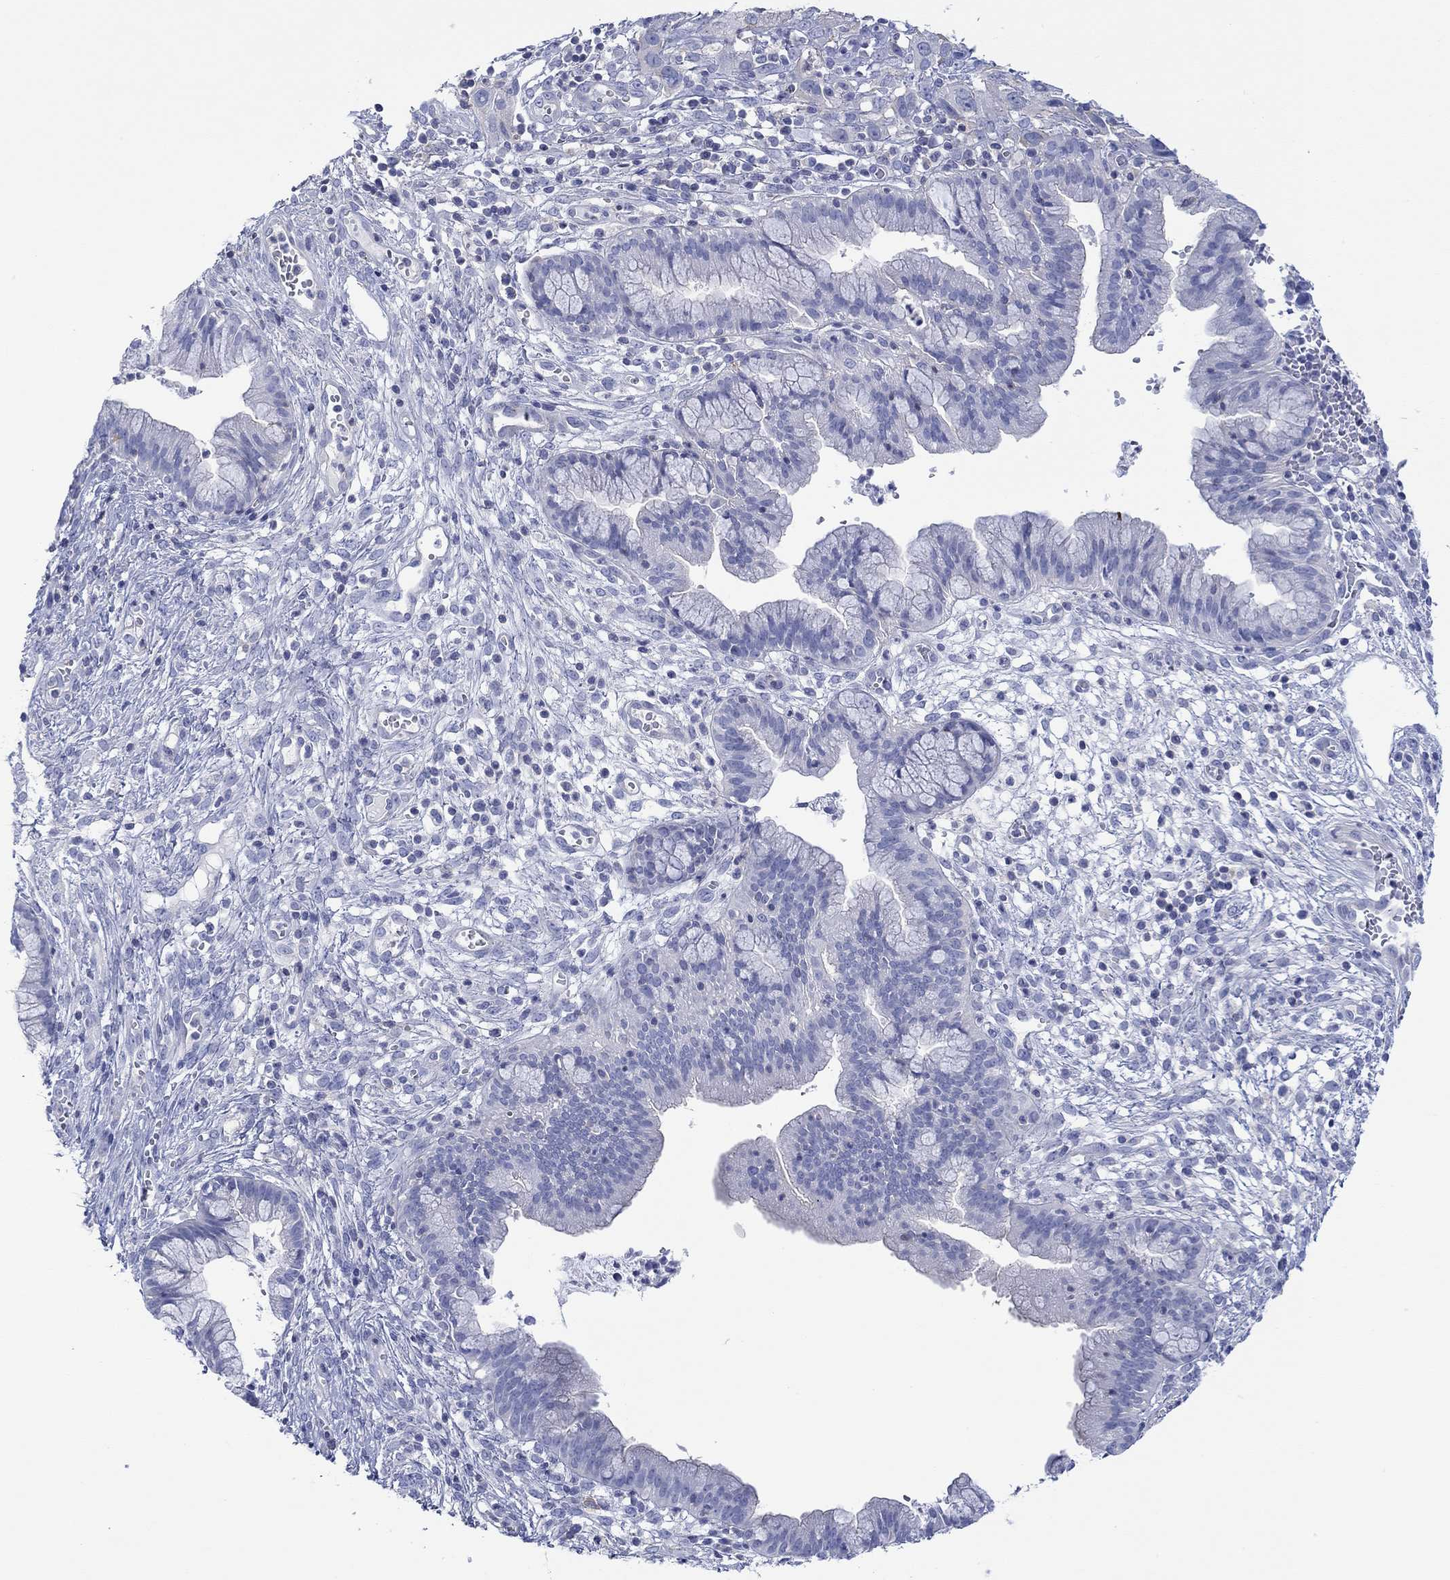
{"staining": {"intensity": "negative", "quantity": "none", "location": "none"}, "tissue": "cervical cancer", "cell_type": "Tumor cells", "image_type": "cancer", "snomed": [{"axis": "morphology", "description": "Squamous cell carcinoma, NOS"}, {"axis": "topography", "description": "Cervix"}], "caption": "A high-resolution photomicrograph shows IHC staining of squamous cell carcinoma (cervical), which reveals no significant positivity in tumor cells.", "gene": "PPIL6", "patient": {"sex": "female", "age": 32}}